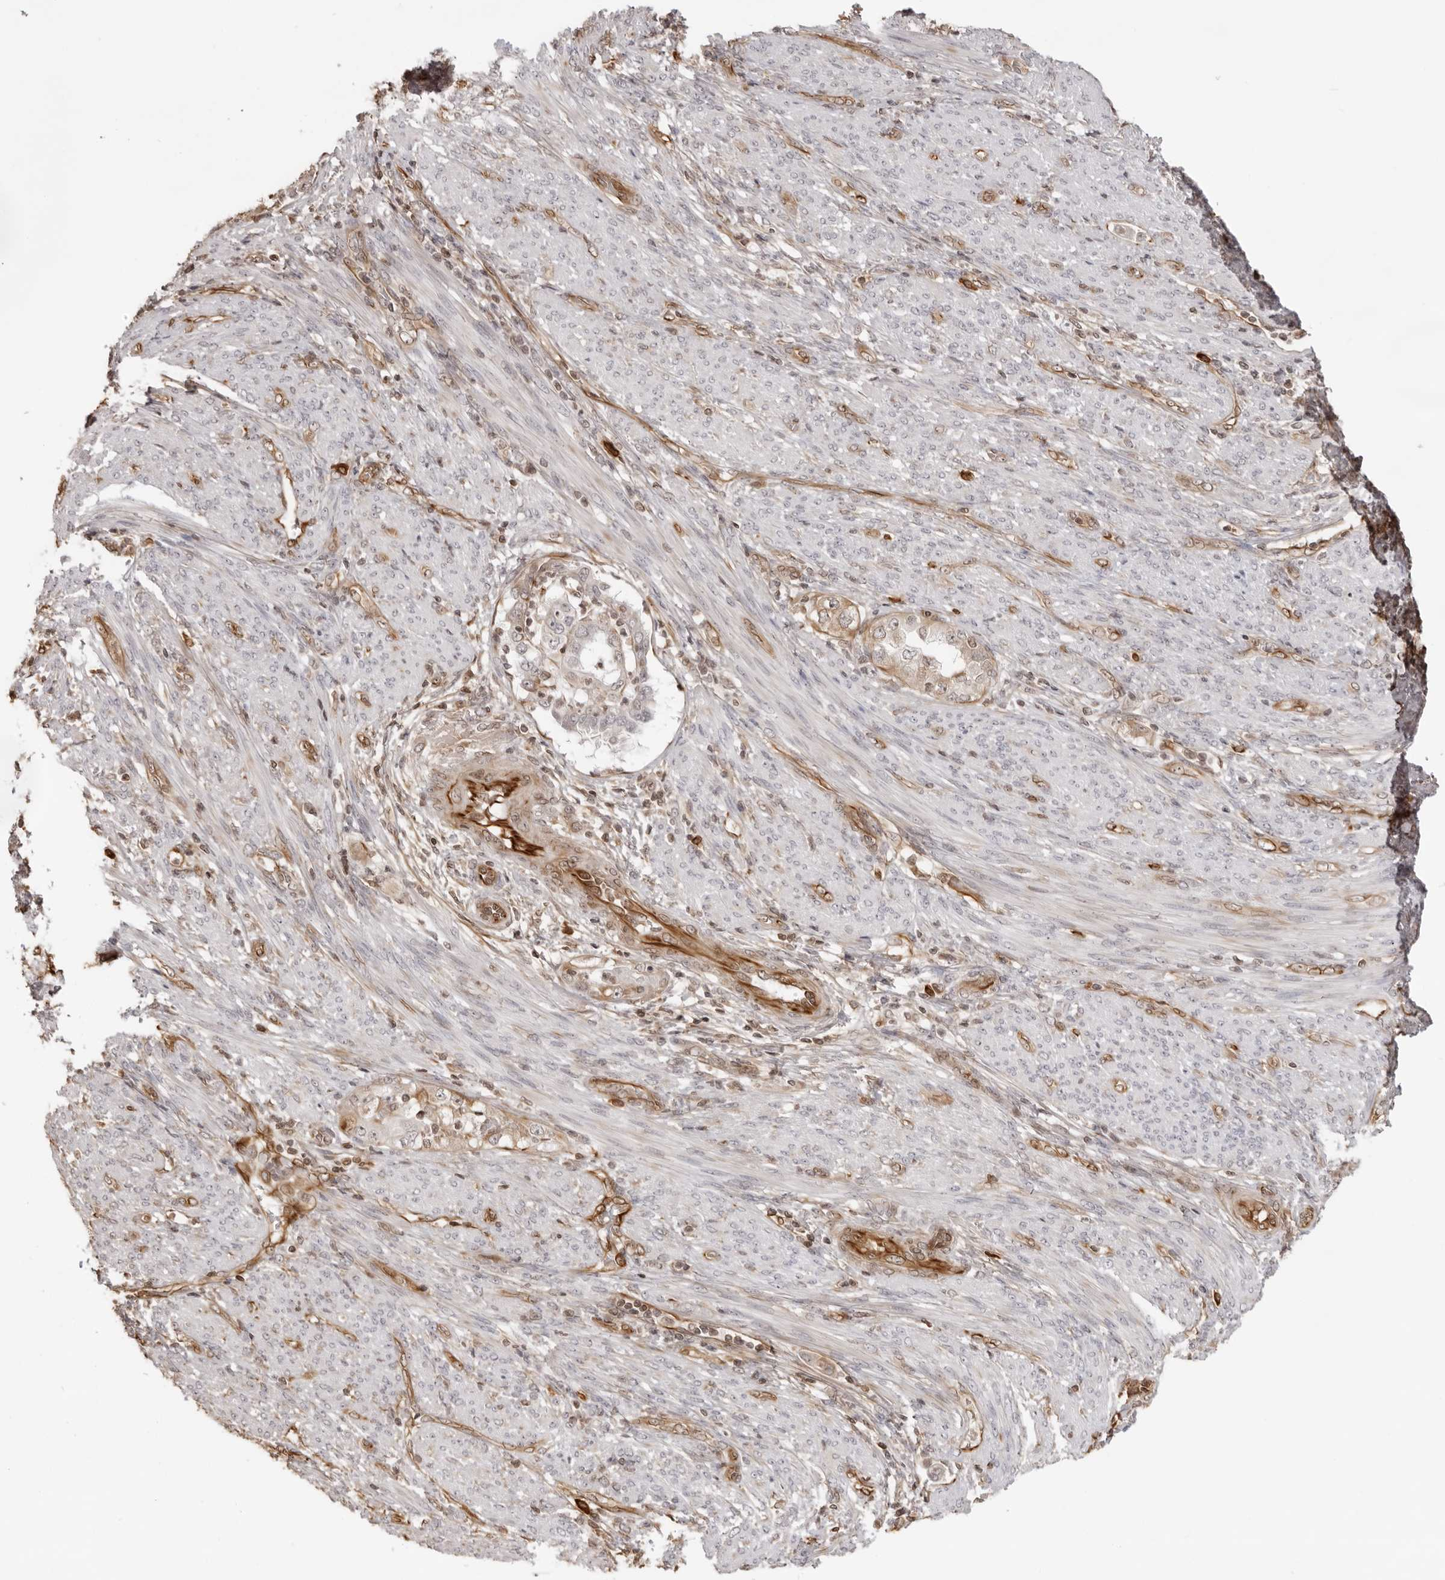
{"staining": {"intensity": "weak", "quantity": "25%-75%", "location": "cytoplasmic/membranous"}, "tissue": "endometrial cancer", "cell_type": "Tumor cells", "image_type": "cancer", "snomed": [{"axis": "morphology", "description": "Adenocarcinoma, NOS"}, {"axis": "topography", "description": "Endometrium"}], "caption": "Endometrial adenocarcinoma tissue displays weak cytoplasmic/membranous staining in about 25%-75% of tumor cells", "gene": "DYNLT5", "patient": {"sex": "female", "age": 85}}